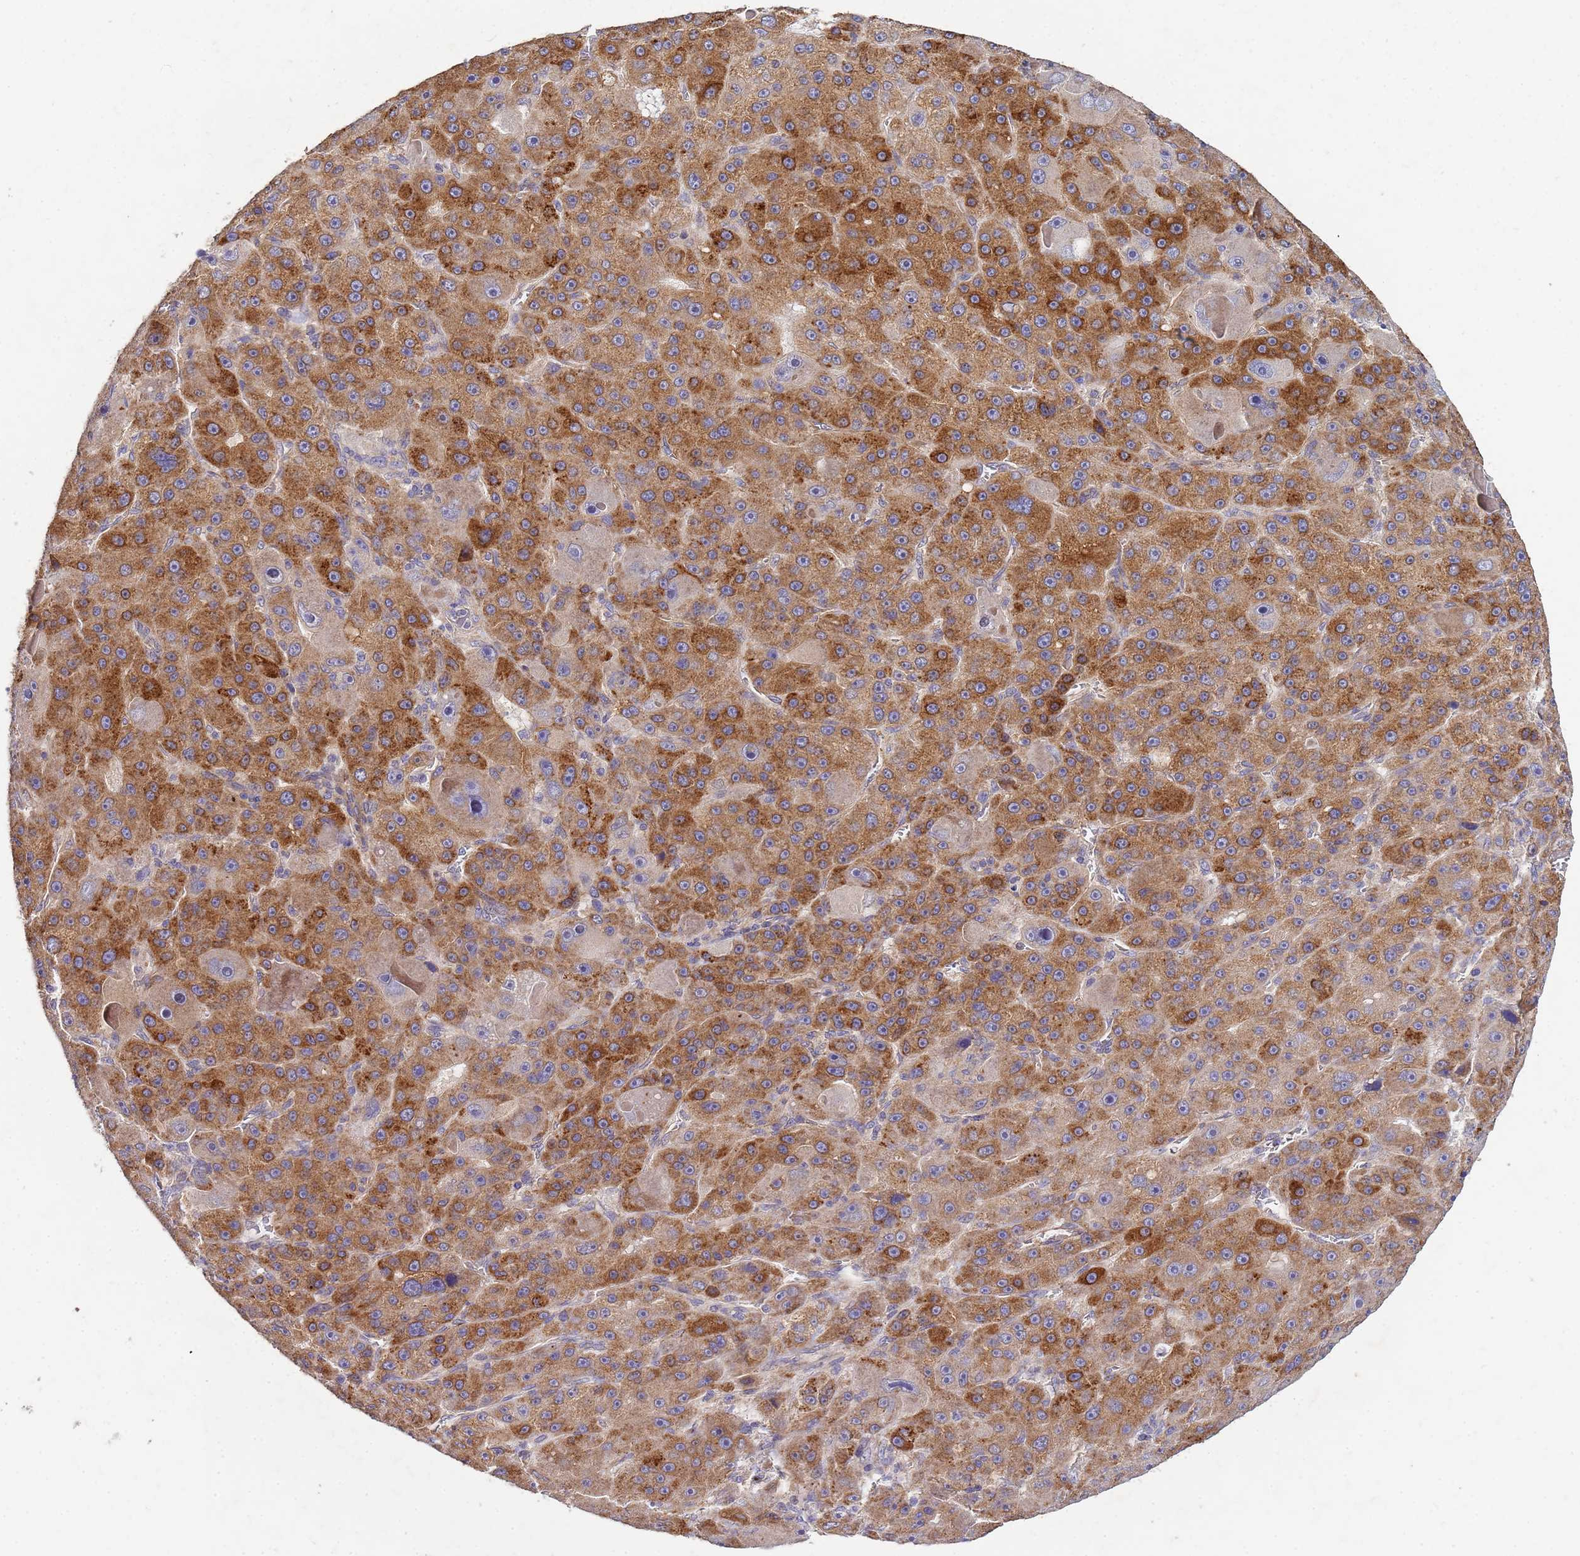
{"staining": {"intensity": "strong", "quantity": ">75%", "location": "cytoplasmic/membranous"}, "tissue": "liver cancer", "cell_type": "Tumor cells", "image_type": "cancer", "snomed": [{"axis": "morphology", "description": "Carcinoma, Hepatocellular, NOS"}, {"axis": "topography", "description": "Liver"}], "caption": "Immunohistochemistry (DAB) staining of liver hepatocellular carcinoma shows strong cytoplasmic/membranous protein staining in about >75% of tumor cells. (Stains: DAB (3,3'-diaminobenzidine) in brown, nuclei in blue, Microscopy: brightfield microscopy at high magnification).", "gene": "CDC34", "patient": {"sex": "male", "age": 76}}